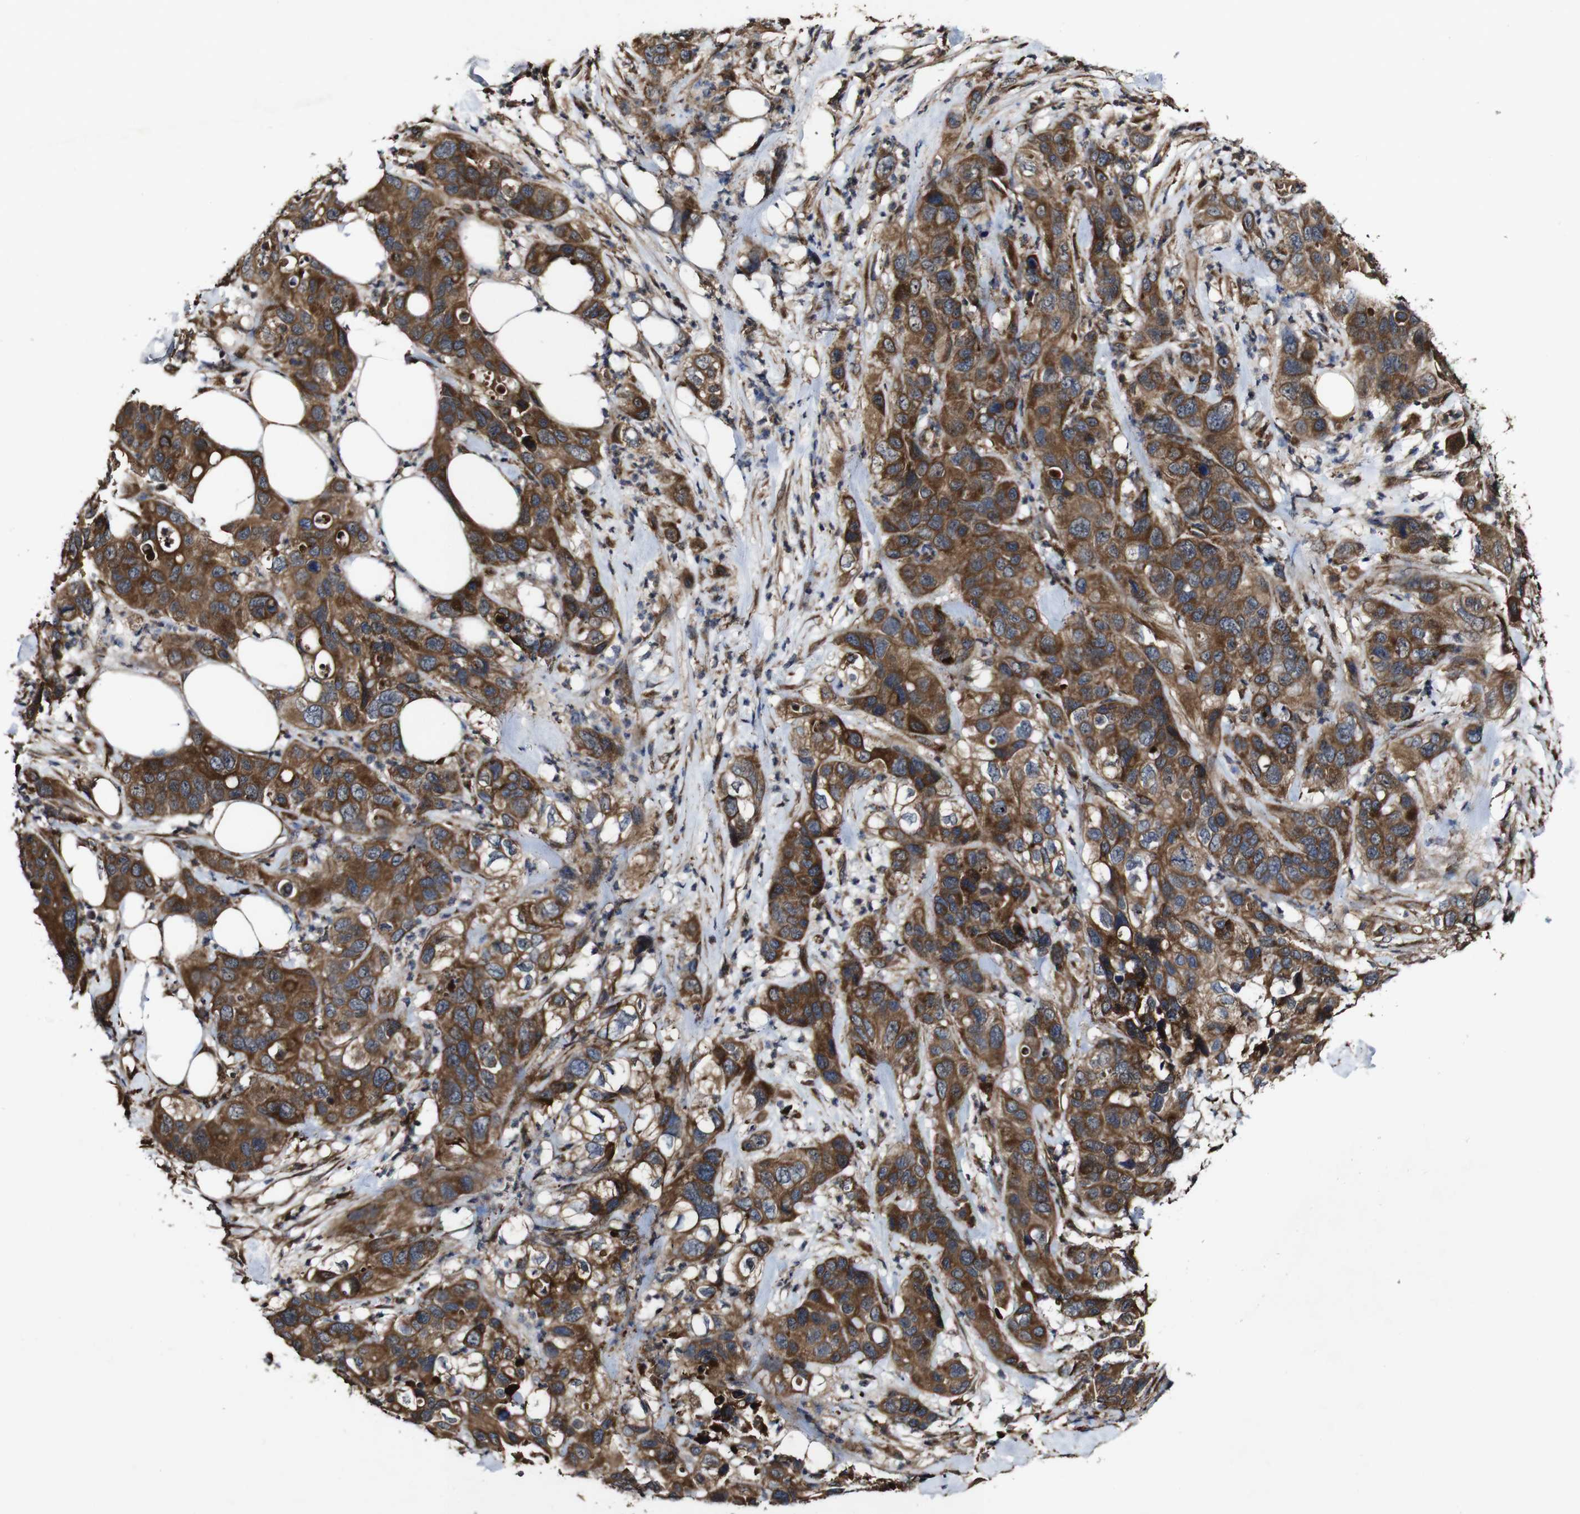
{"staining": {"intensity": "strong", "quantity": "25%-75%", "location": "cytoplasmic/membranous"}, "tissue": "pancreatic cancer", "cell_type": "Tumor cells", "image_type": "cancer", "snomed": [{"axis": "morphology", "description": "Adenocarcinoma, NOS"}, {"axis": "topography", "description": "Pancreas"}], "caption": "IHC of human pancreatic cancer (adenocarcinoma) demonstrates high levels of strong cytoplasmic/membranous staining in approximately 25%-75% of tumor cells. Nuclei are stained in blue.", "gene": "BTN3A3", "patient": {"sex": "female", "age": 71}}